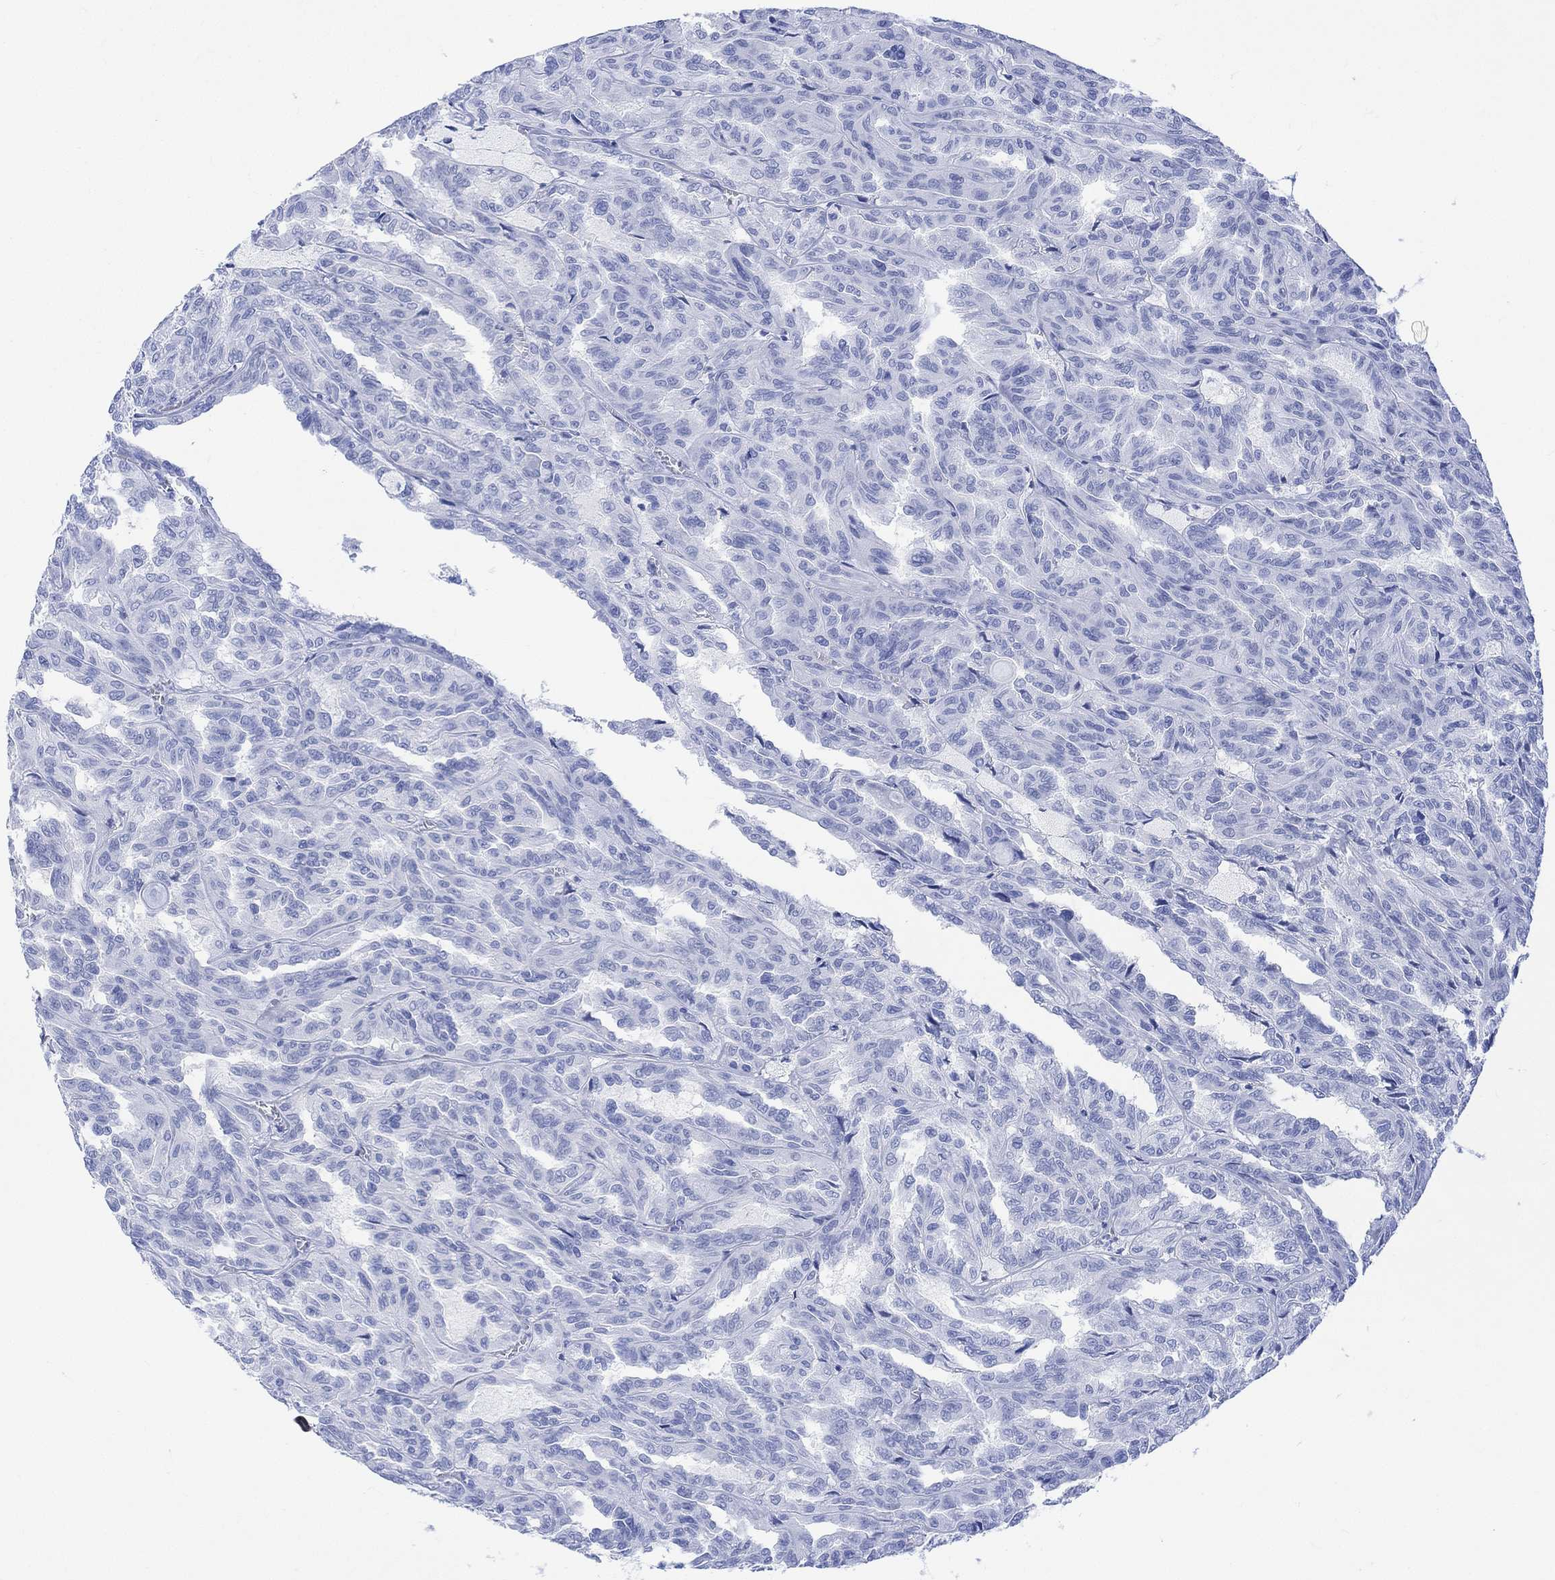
{"staining": {"intensity": "negative", "quantity": "none", "location": "none"}, "tissue": "renal cancer", "cell_type": "Tumor cells", "image_type": "cancer", "snomed": [{"axis": "morphology", "description": "Adenocarcinoma, NOS"}, {"axis": "topography", "description": "Kidney"}], "caption": "This is a image of immunohistochemistry (IHC) staining of renal cancer, which shows no positivity in tumor cells.", "gene": "CELF4", "patient": {"sex": "male", "age": 79}}